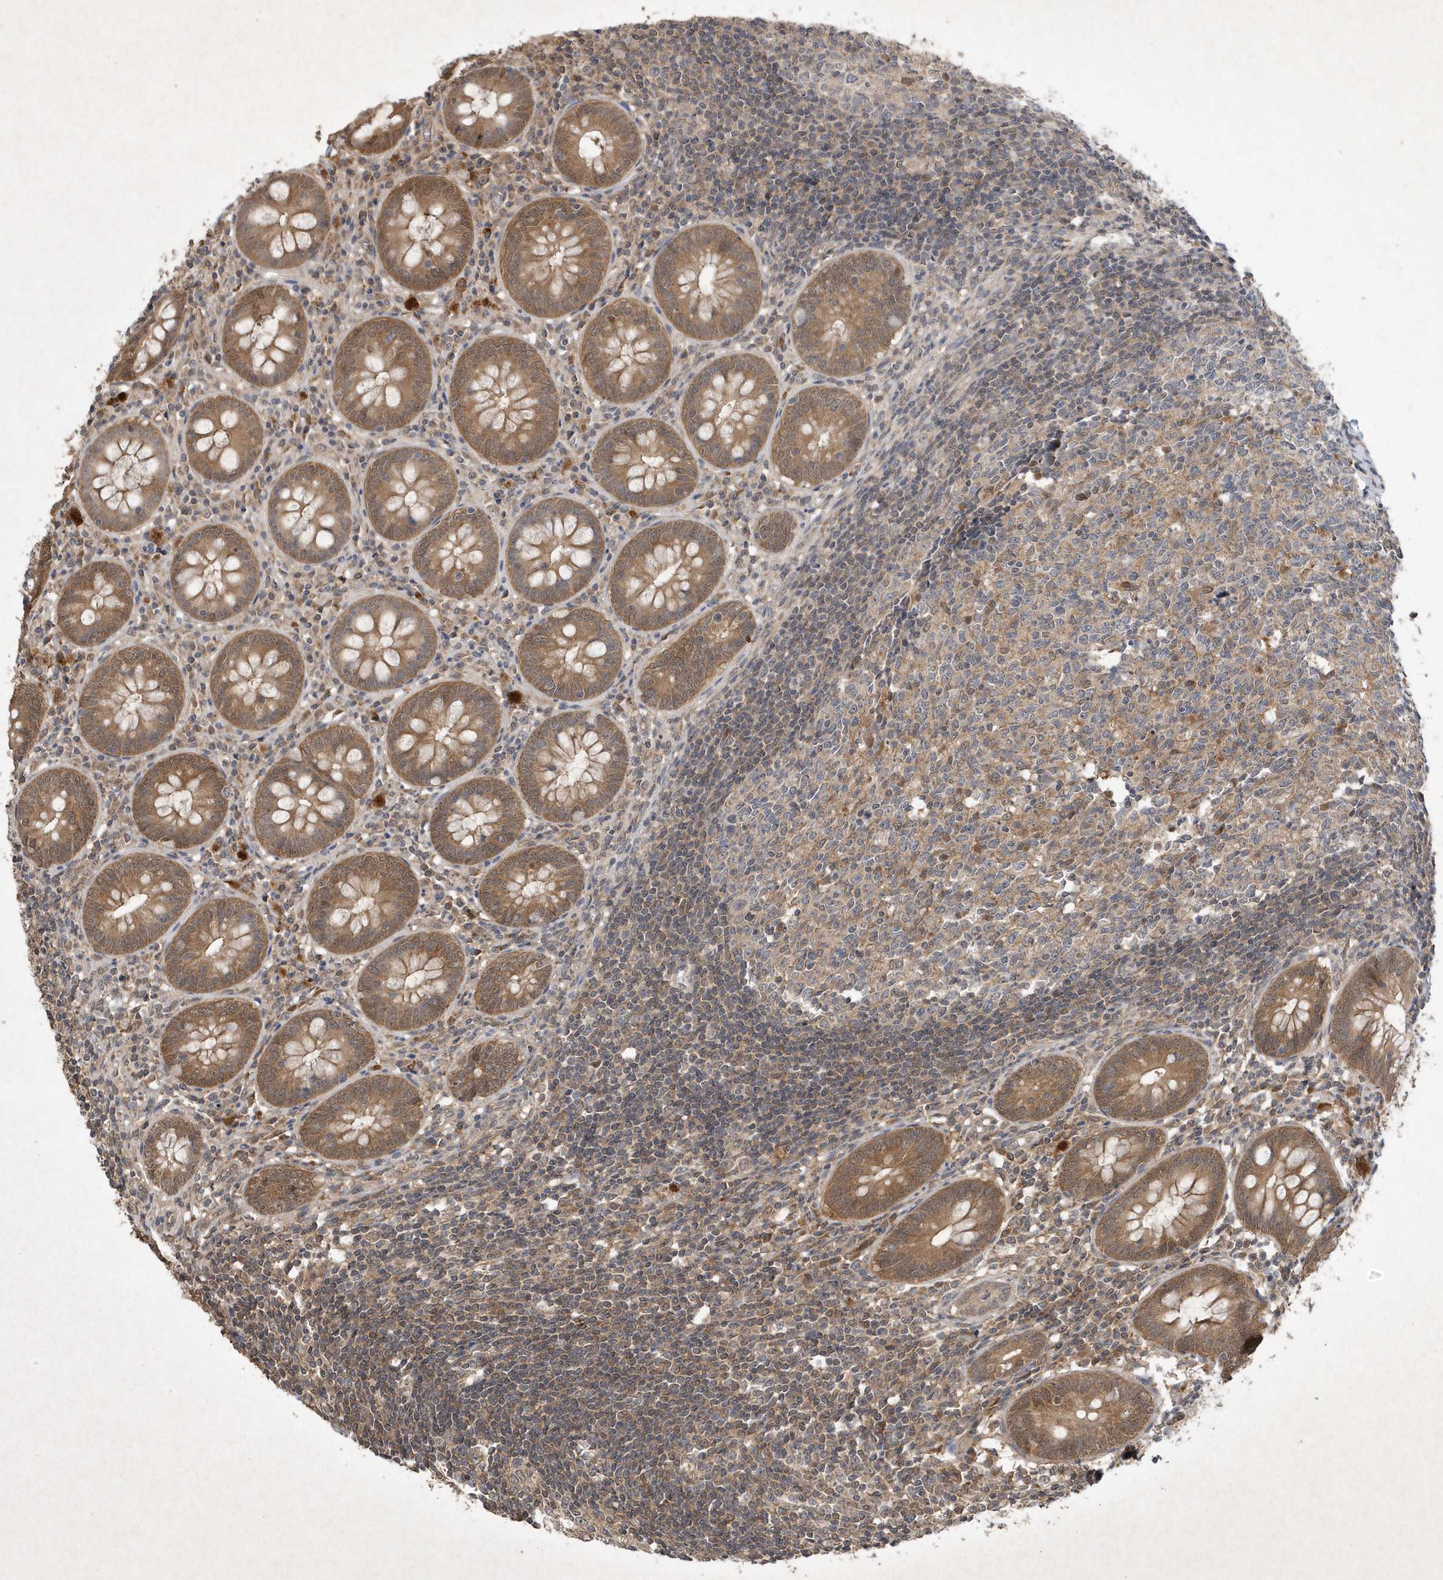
{"staining": {"intensity": "moderate", "quantity": ">75%", "location": "cytoplasmic/membranous"}, "tissue": "appendix", "cell_type": "Glandular cells", "image_type": "normal", "snomed": [{"axis": "morphology", "description": "Normal tissue, NOS"}, {"axis": "topography", "description": "Appendix"}], "caption": "Immunohistochemistry (IHC) image of unremarkable human appendix stained for a protein (brown), which reveals medium levels of moderate cytoplasmic/membranous expression in approximately >75% of glandular cells.", "gene": "AKR7A2", "patient": {"sex": "female", "age": 54}}